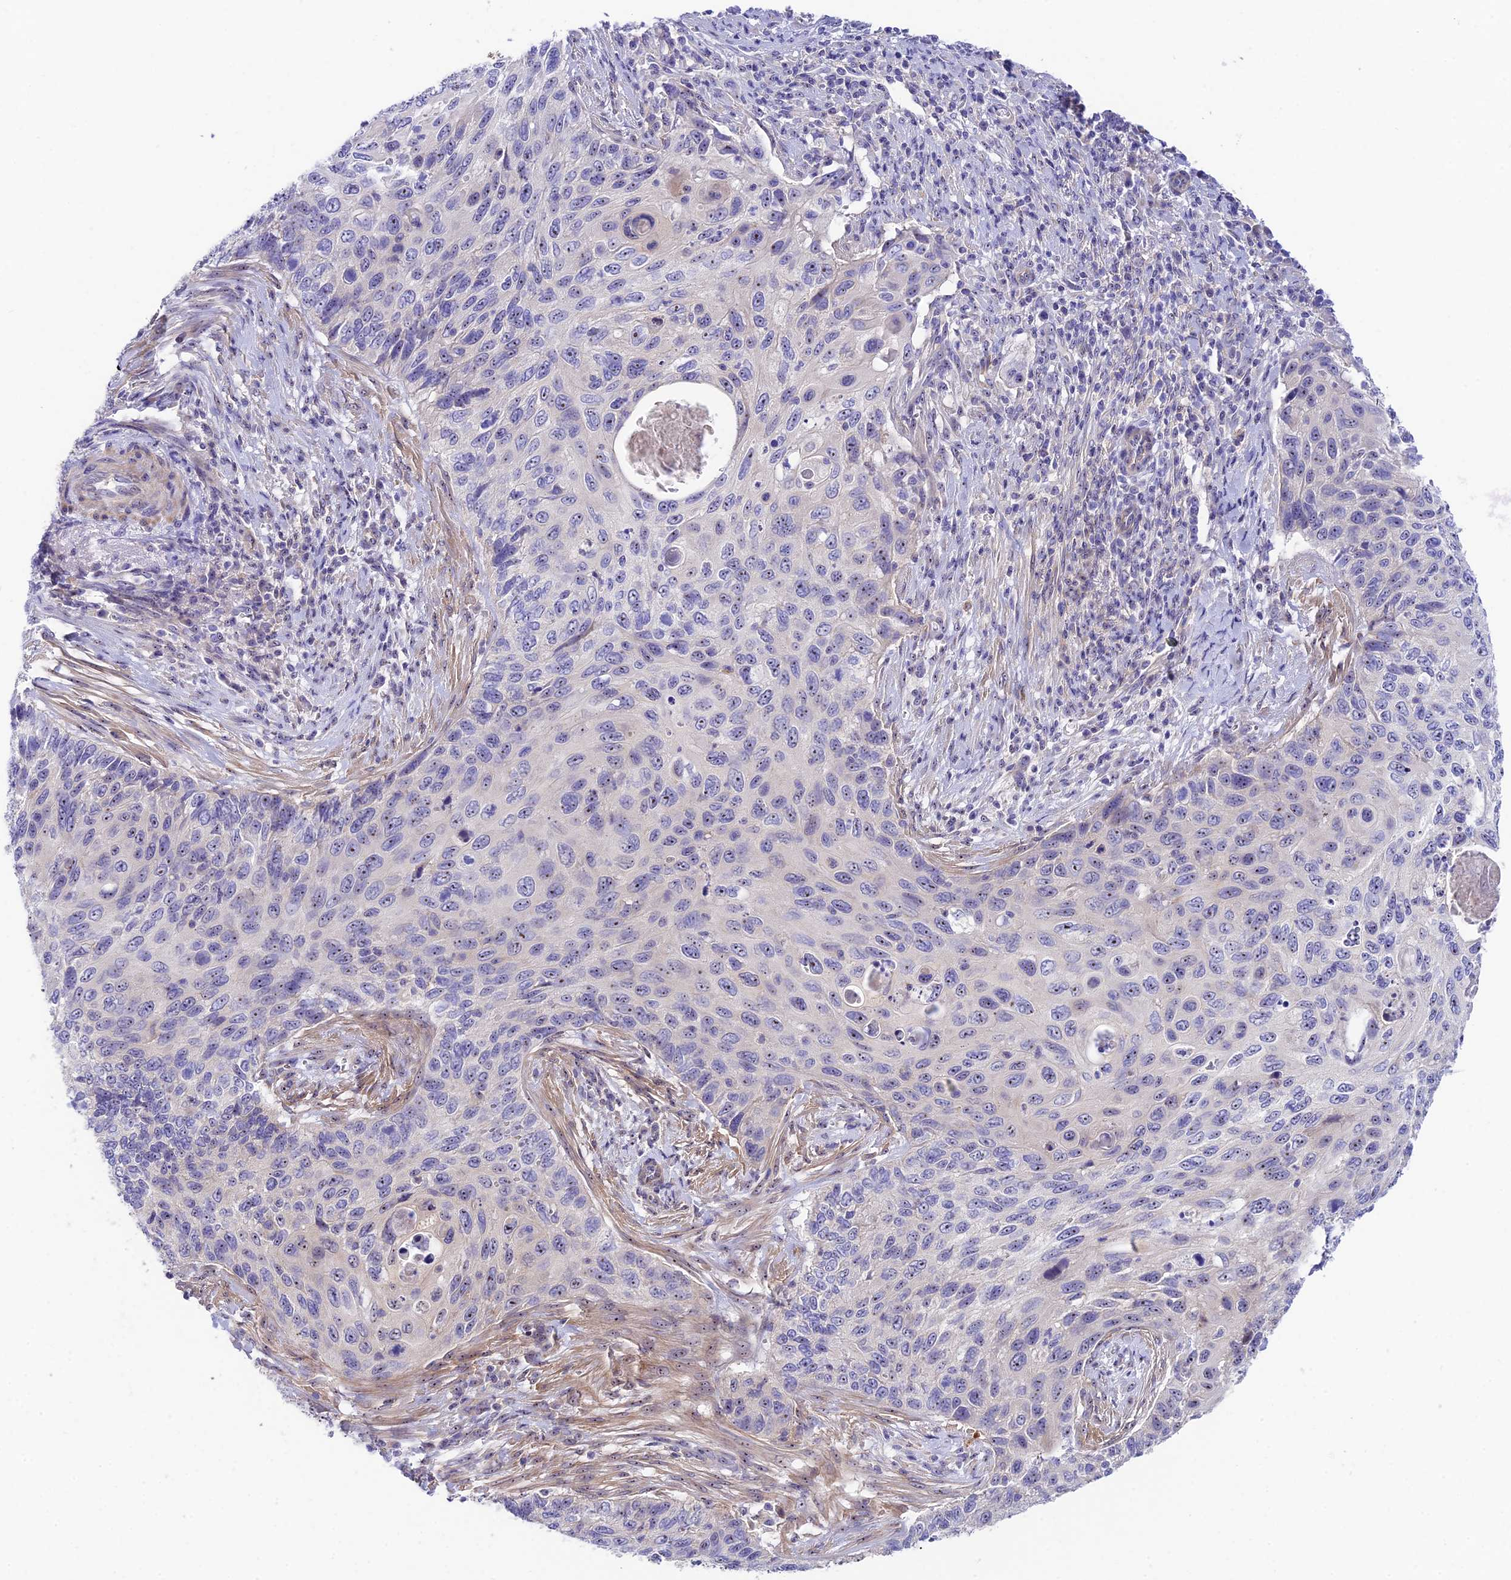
{"staining": {"intensity": "negative", "quantity": "none", "location": "none"}, "tissue": "cervical cancer", "cell_type": "Tumor cells", "image_type": "cancer", "snomed": [{"axis": "morphology", "description": "Squamous cell carcinoma, NOS"}, {"axis": "topography", "description": "Cervix"}], "caption": "An immunohistochemistry (IHC) histopathology image of cervical squamous cell carcinoma is shown. There is no staining in tumor cells of cervical squamous cell carcinoma.", "gene": "DUSP29", "patient": {"sex": "female", "age": 70}}